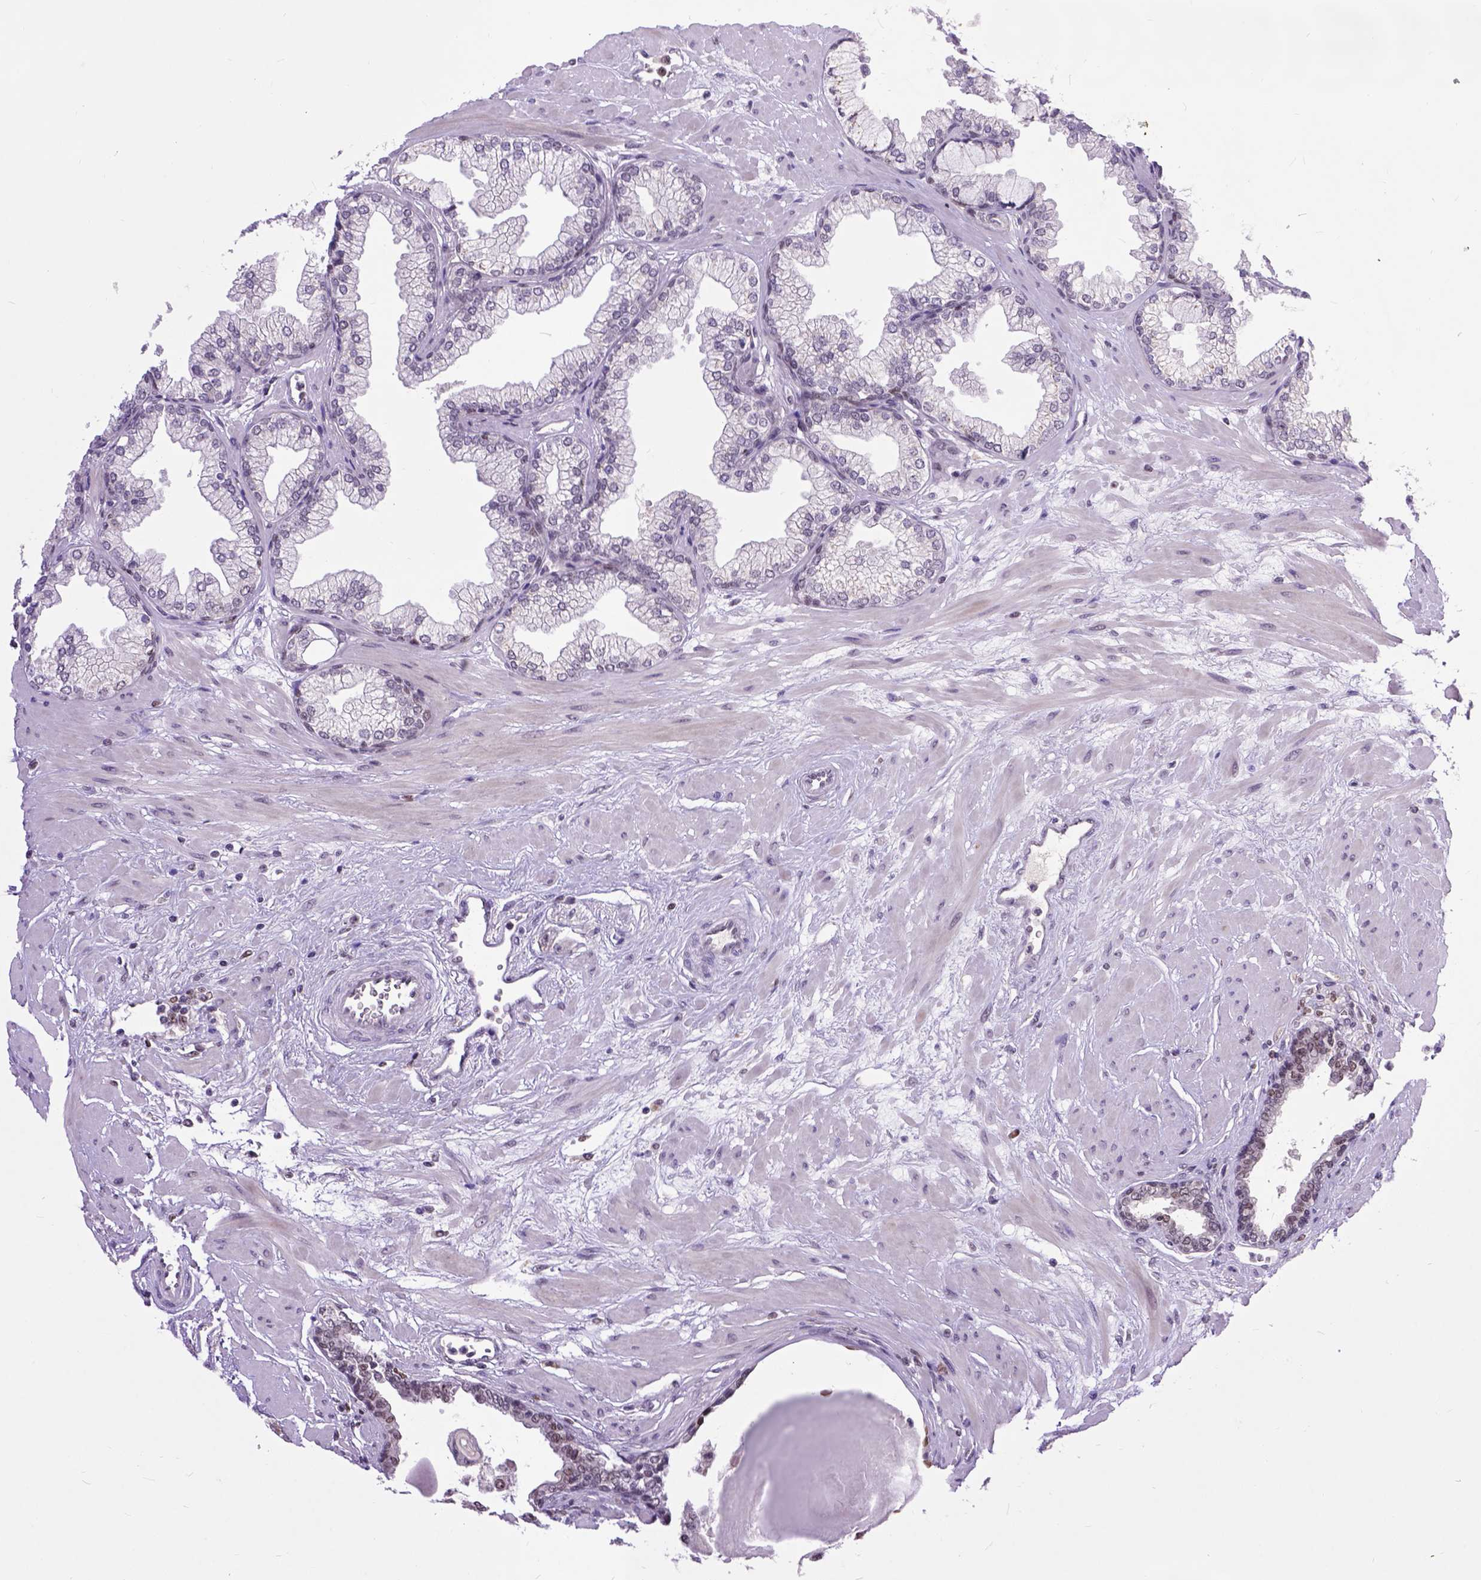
{"staining": {"intensity": "weak", "quantity": "25%-75%", "location": "nuclear"}, "tissue": "prostate", "cell_type": "Glandular cells", "image_type": "normal", "snomed": [{"axis": "morphology", "description": "Normal tissue, NOS"}, {"axis": "topography", "description": "Prostate"}, {"axis": "topography", "description": "Peripheral nerve tissue"}], "caption": "IHC of benign prostate reveals low levels of weak nuclear staining in about 25%-75% of glandular cells.", "gene": "RCC2", "patient": {"sex": "male", "age": 61}}